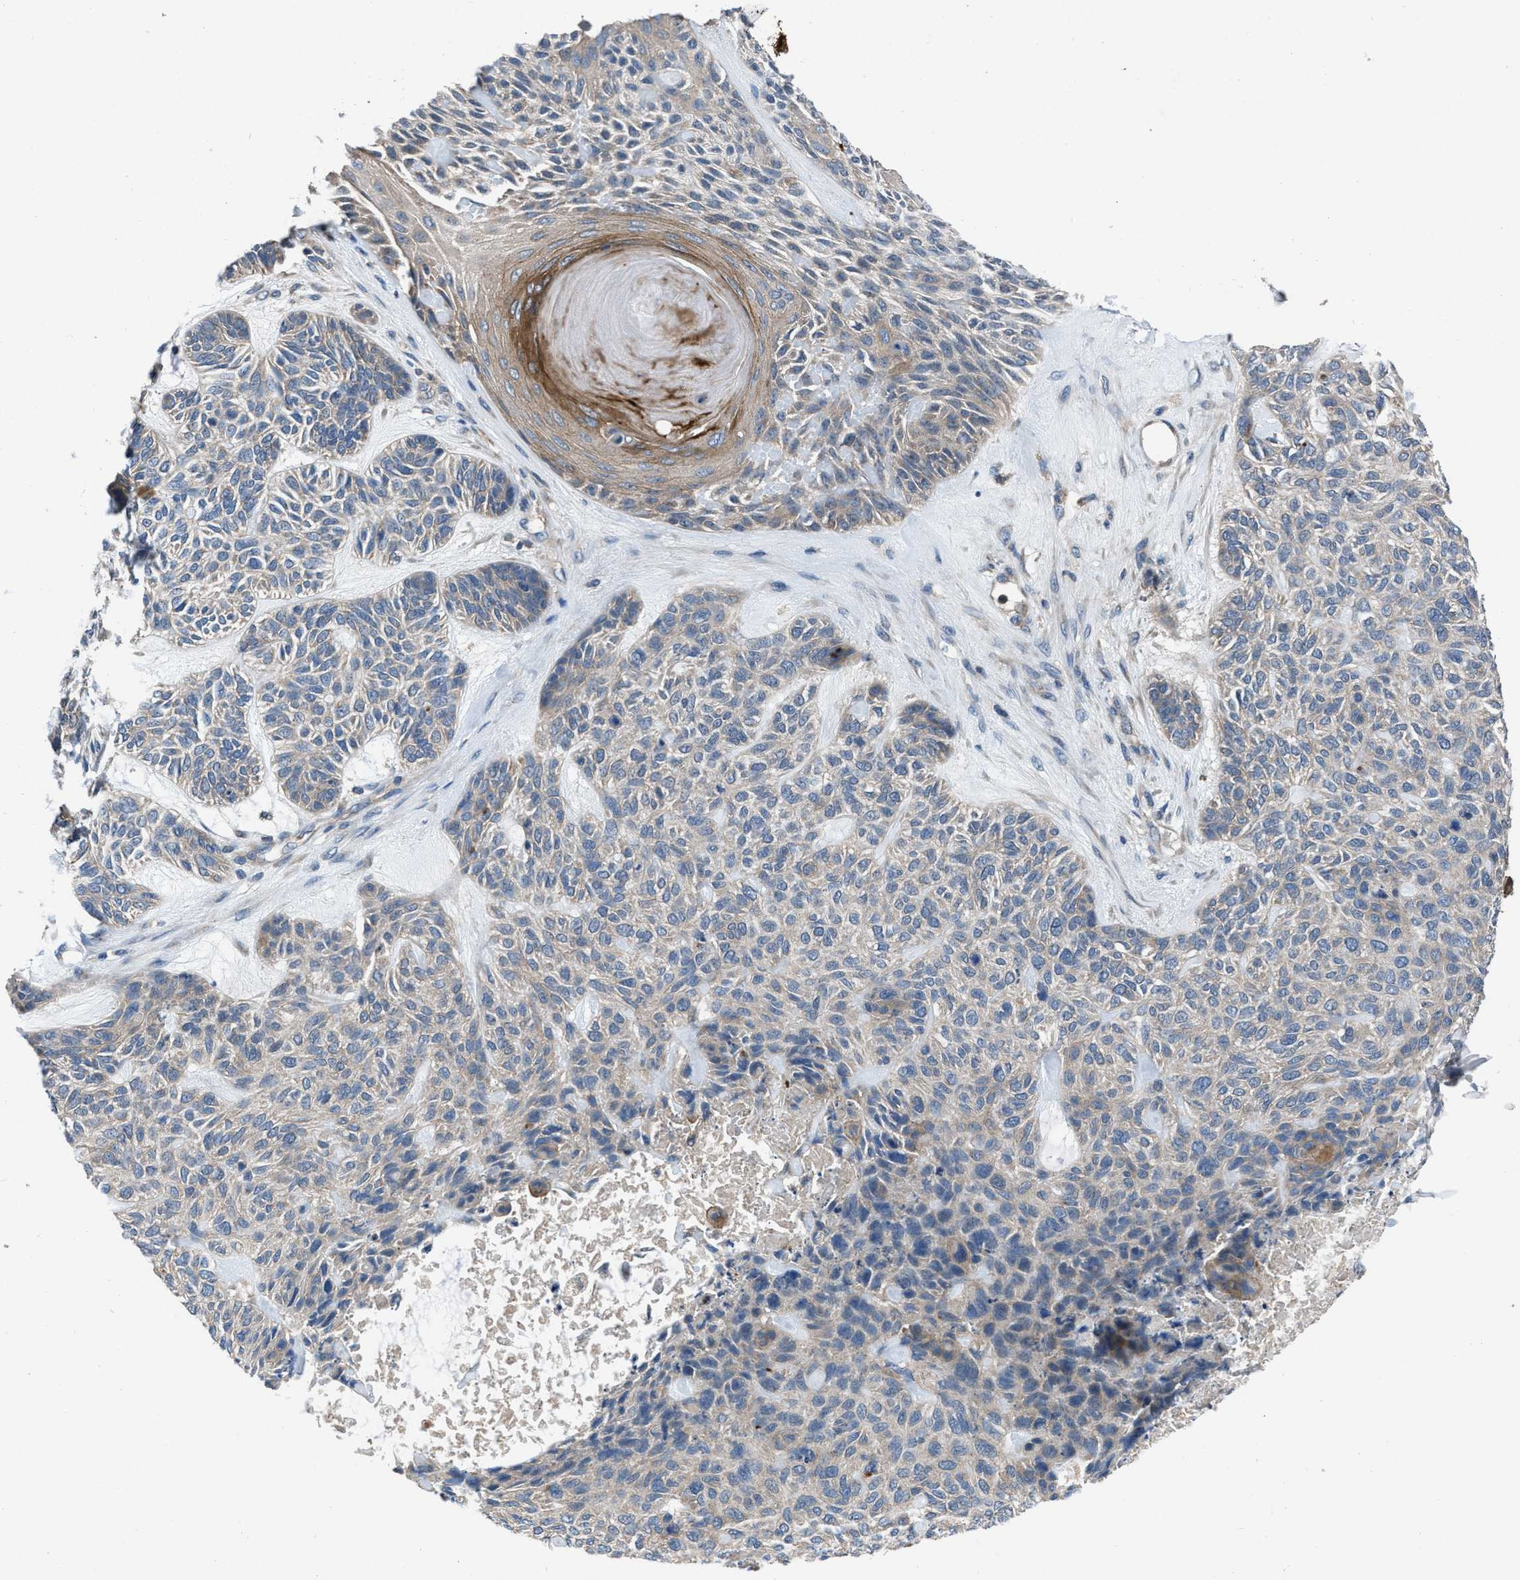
{"staining": {"intensity": "weak", "quantity": "<25%", "location": "cytoplasmic/membranous"}, "tissue": "skin cancer", "cell_type": "Tumor cells", "image_type": "cancer", "snomed": [{"axis": "morphology", "description": "Basal cell carcinoma"}, {"axis": "topography", "description": "Skin"}], "caption": "A photomicrograph of human skin cancer is negative for staining in tumor cells. (DAB IHC, high magnification).", "gene": "USP25", "patient": {"sex": "male", "age": 55}}